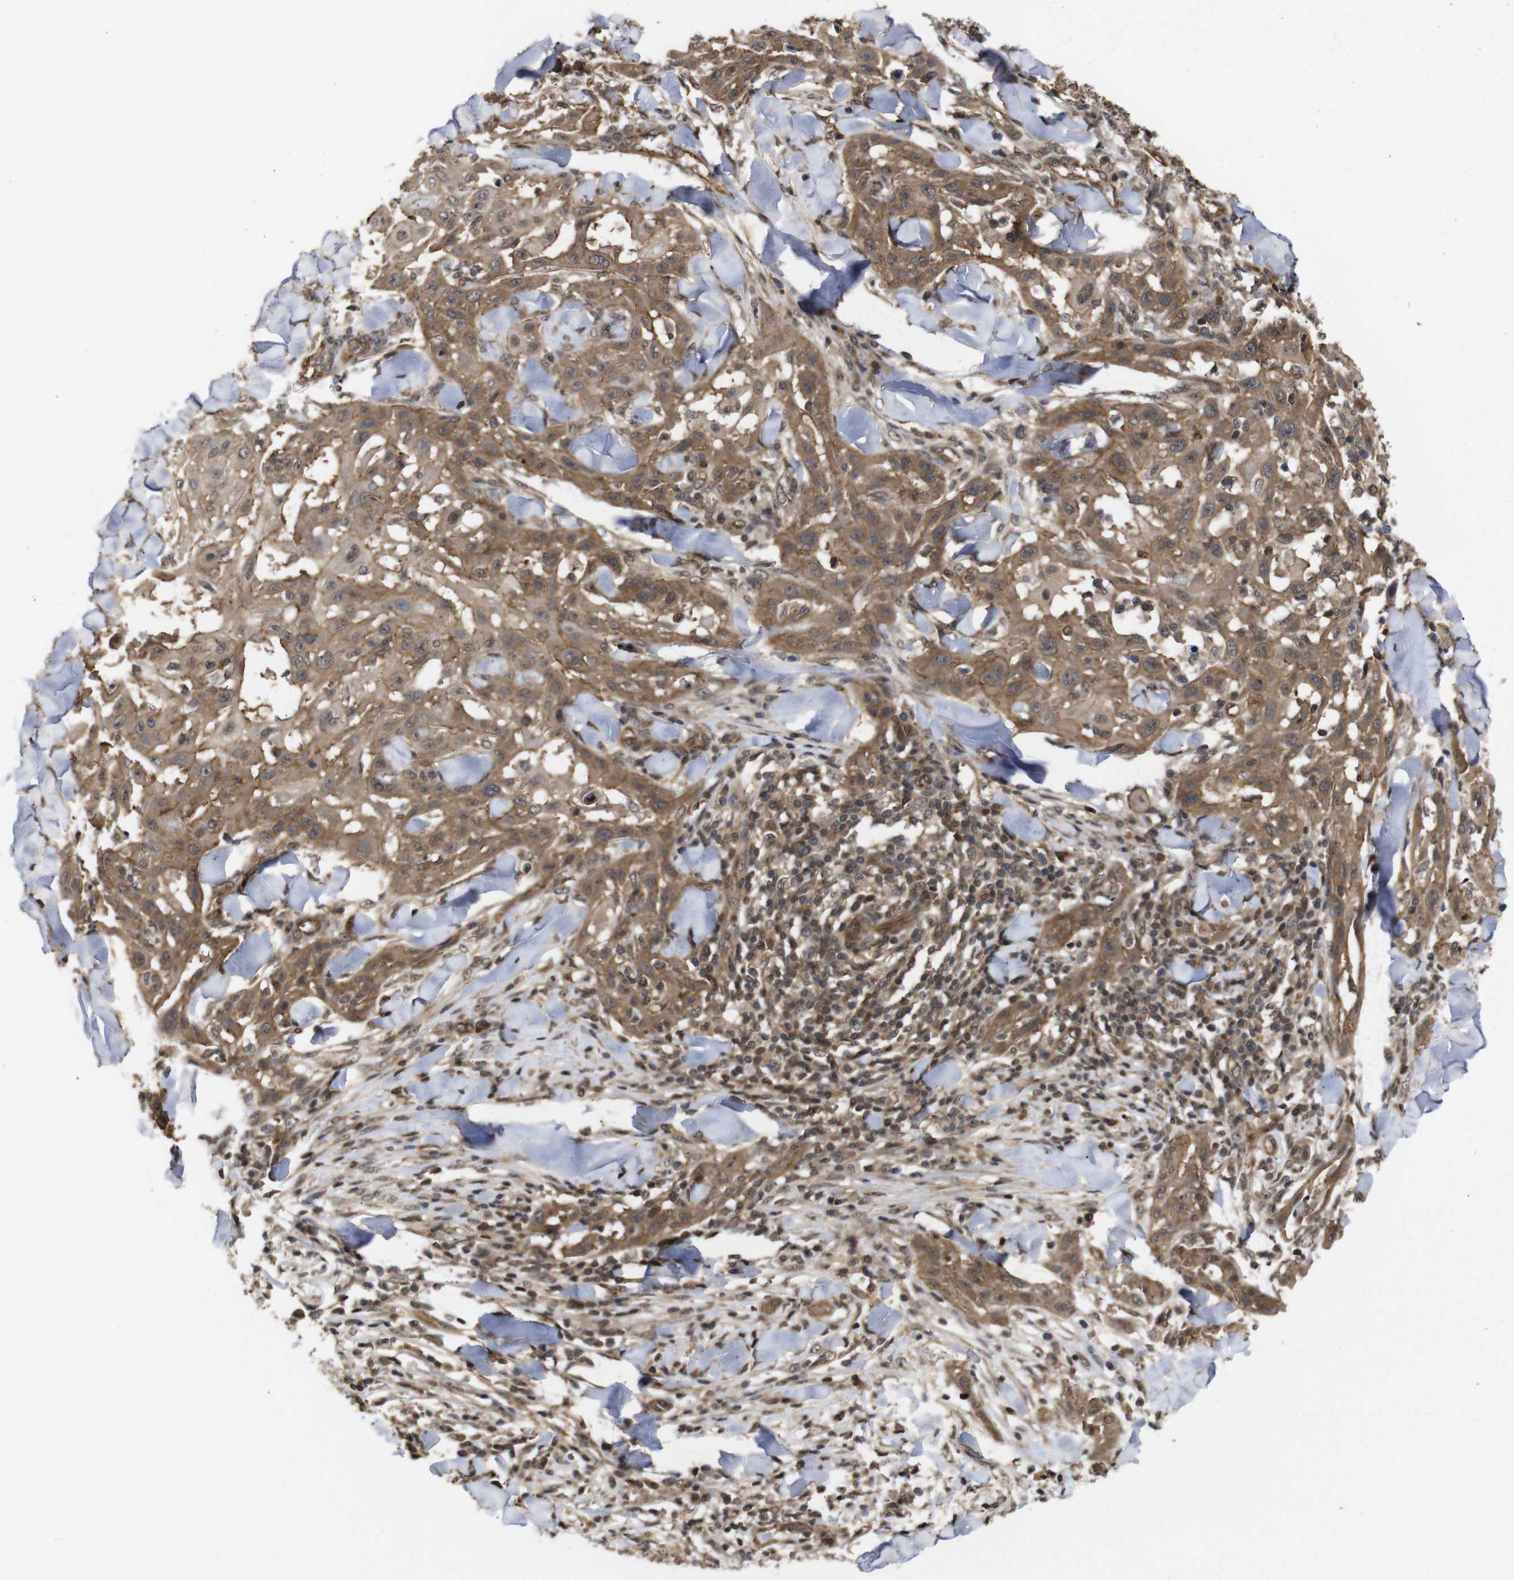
{"staining": {"intensity": "moderate", "quantity": ">75%", "location": "cytoplasmic/membranous"}, "tissue": "skin cancer", "cell_type": "Tumor cells", "image_type": "cancer", "snomed": [{"axis": "morphology", "description": "Squamous cell carcinoma, NOS"}, {"axis": "topography", "description": "Skin"}], "caption": "Immunohistochemistry of human squamous cell carcinoma (skin) displays medium levels of moderate cytoplasmic/membranous expression in about >75% of tumor cells. Using DAB (3,3'-diaminobenzidine) (brown) and hematoxylin (blue) stains, captured at high magnification using brightfield microscopy.", "gene": "NANOS1", "patient": {"sex": "male", "age": 24}}